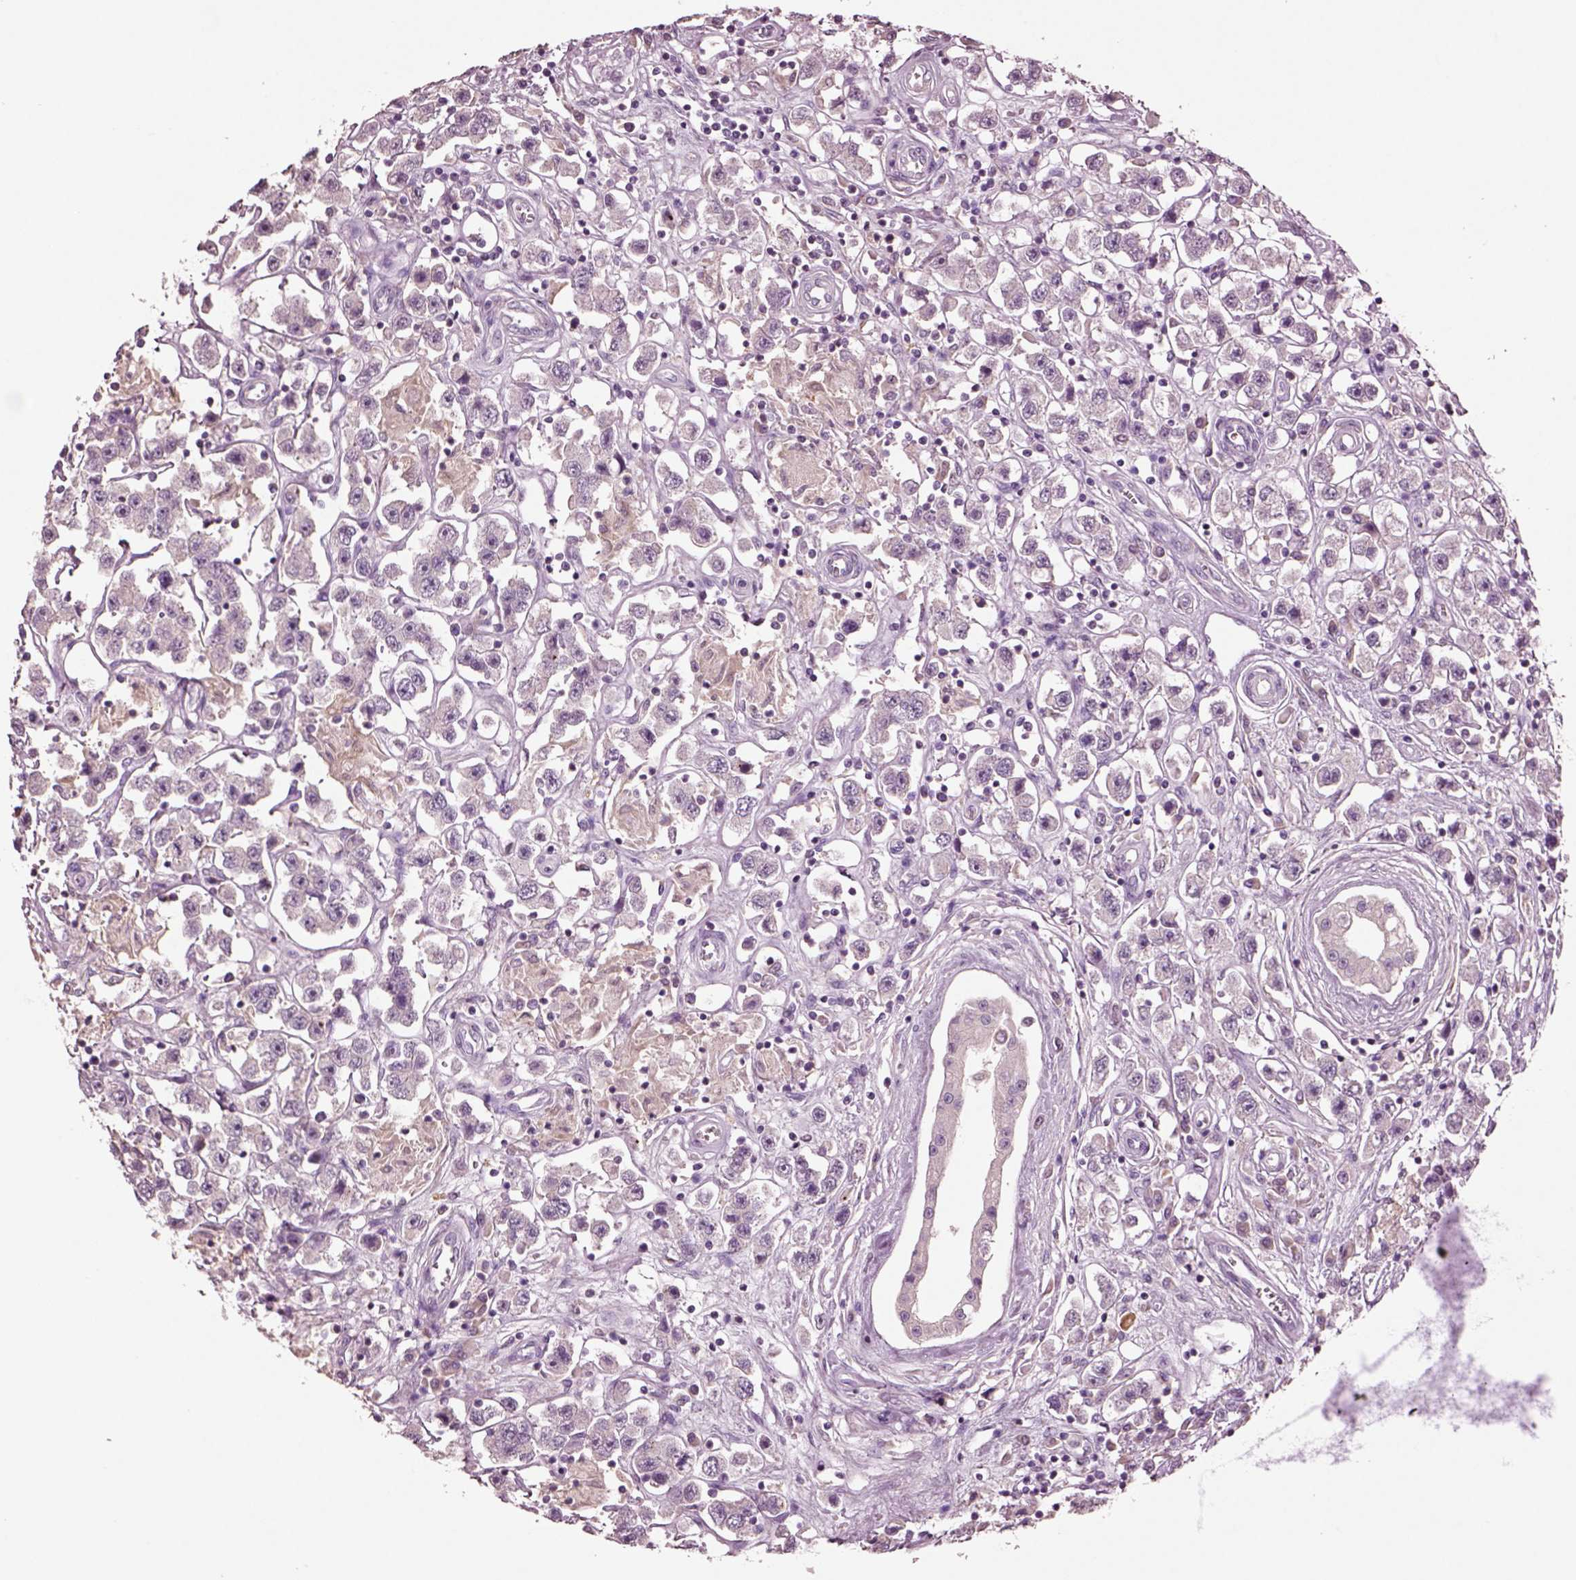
{"staining": {"intensity": "negative", "quantity": "none", "location": "none"}, "tissue": "testis cancer", "cell_type": "Tumor cells", "image_type": "cancer", "snomed": [{"axis": "morphology", "description": "Seminoma, NOS"}, {"axis": "topography", "description": "Testis"}], "caption": "There is no significant positivity in tumor cells of seminoma (testis).", "gene": "CLPSL1", "patient": {"sex": "male", "age": 45}}